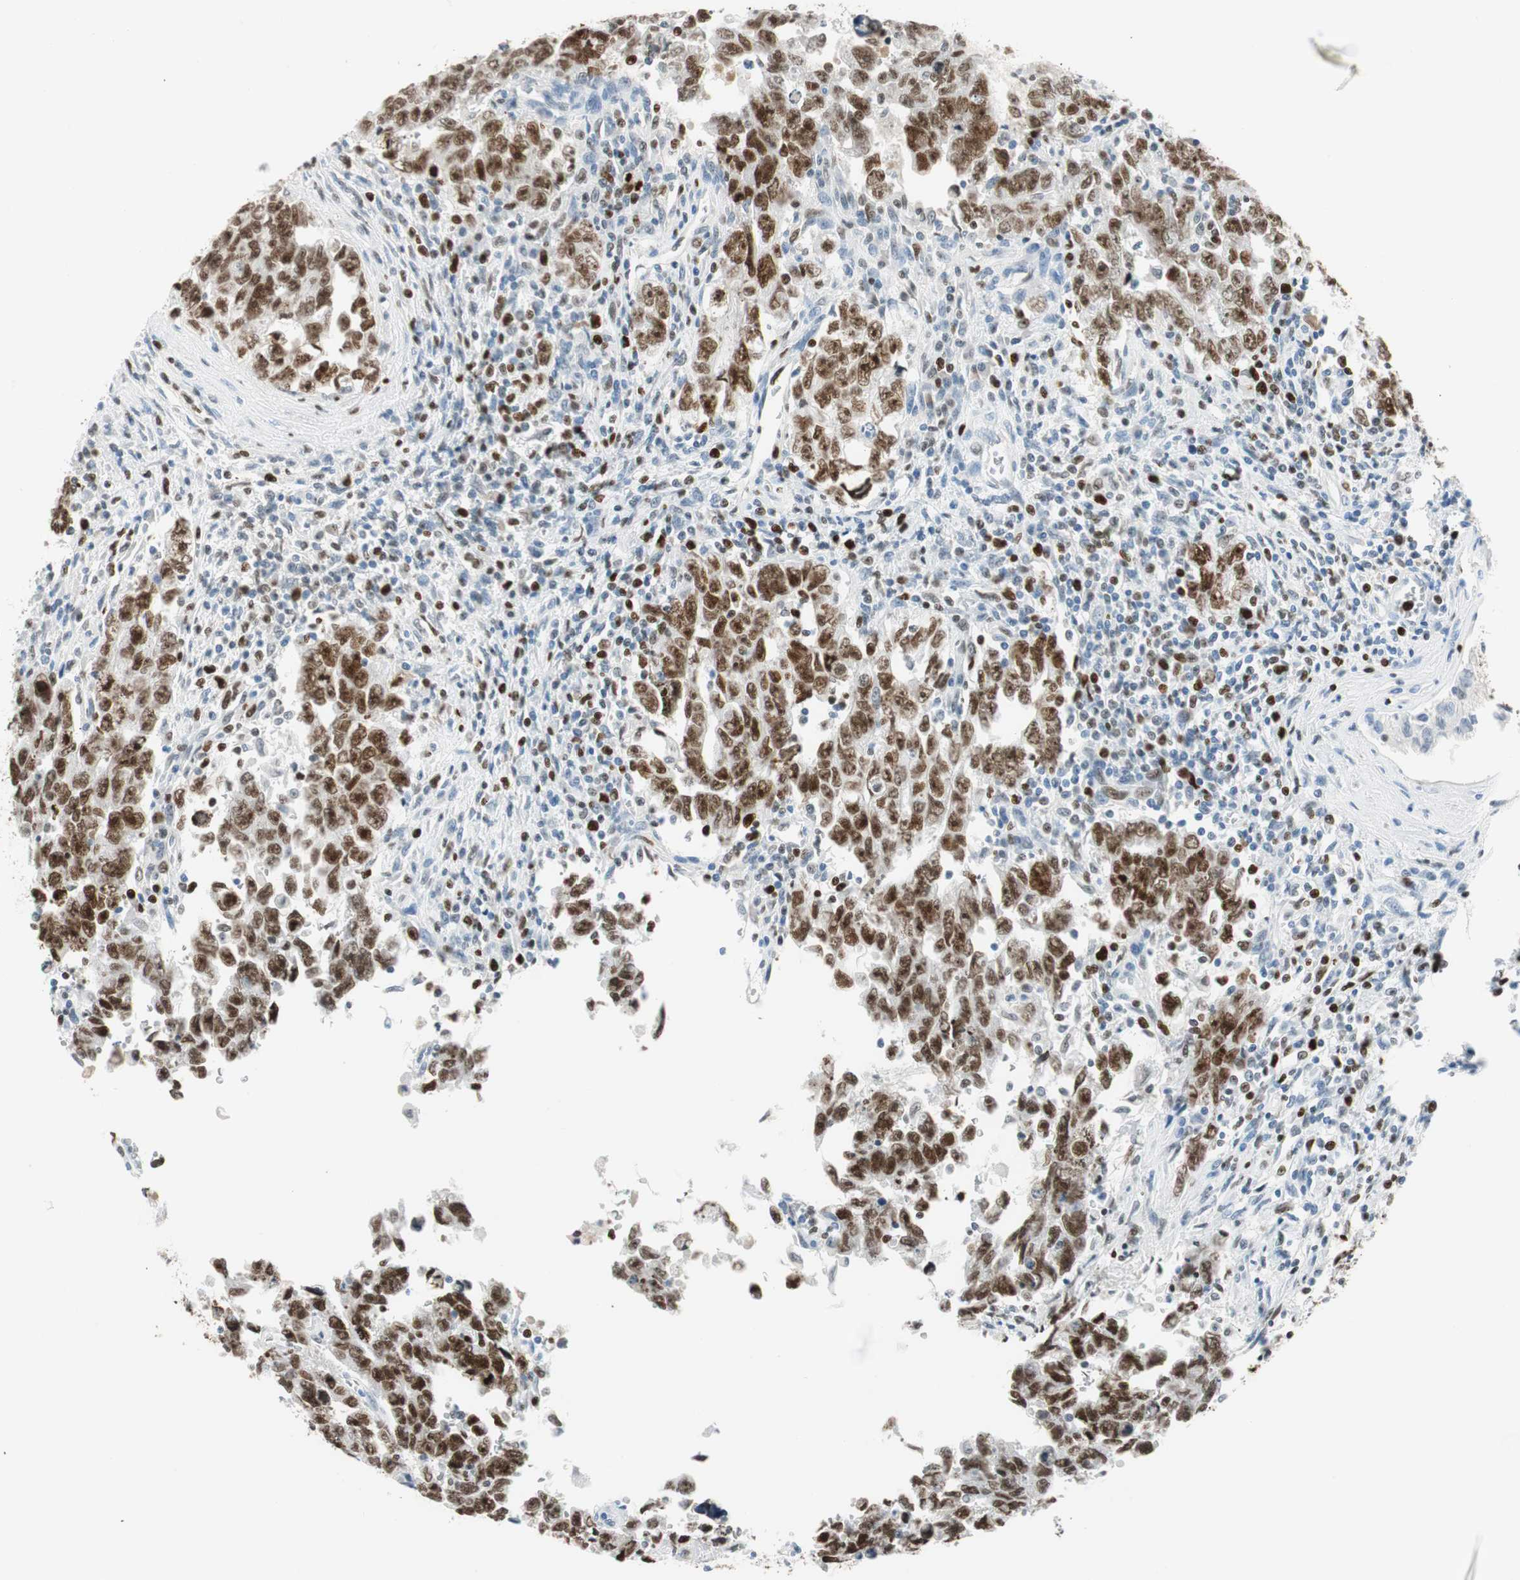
{"staining": {"intensity": "moderate", "quantity": ">75%", "location": "nuclear"}, "tissue": "testis cancer", "cell_type": "Tumor cells", "image_type": "cancer", "snomed": [{"axis": "morphology", "description": "Carcinoma, Embryonal, NOS"}, {"axis": "topography", "description": "Testis"}], "caption": "Testis embryonal carcinoma stained with DAB (3,3'-diaminobenzidine) immunohistochemistry (IHC) exhibits medium levels of moderate nuclear expression in approximately >75% of tumor cells. The staining was performed using DAB to visualize the protein expression in brown, while the nuclei were stained in blue with hematoxylin (Magnification: 20x).", "gene": "EZH2", "patient": {"sex": "male", "age": 28}}